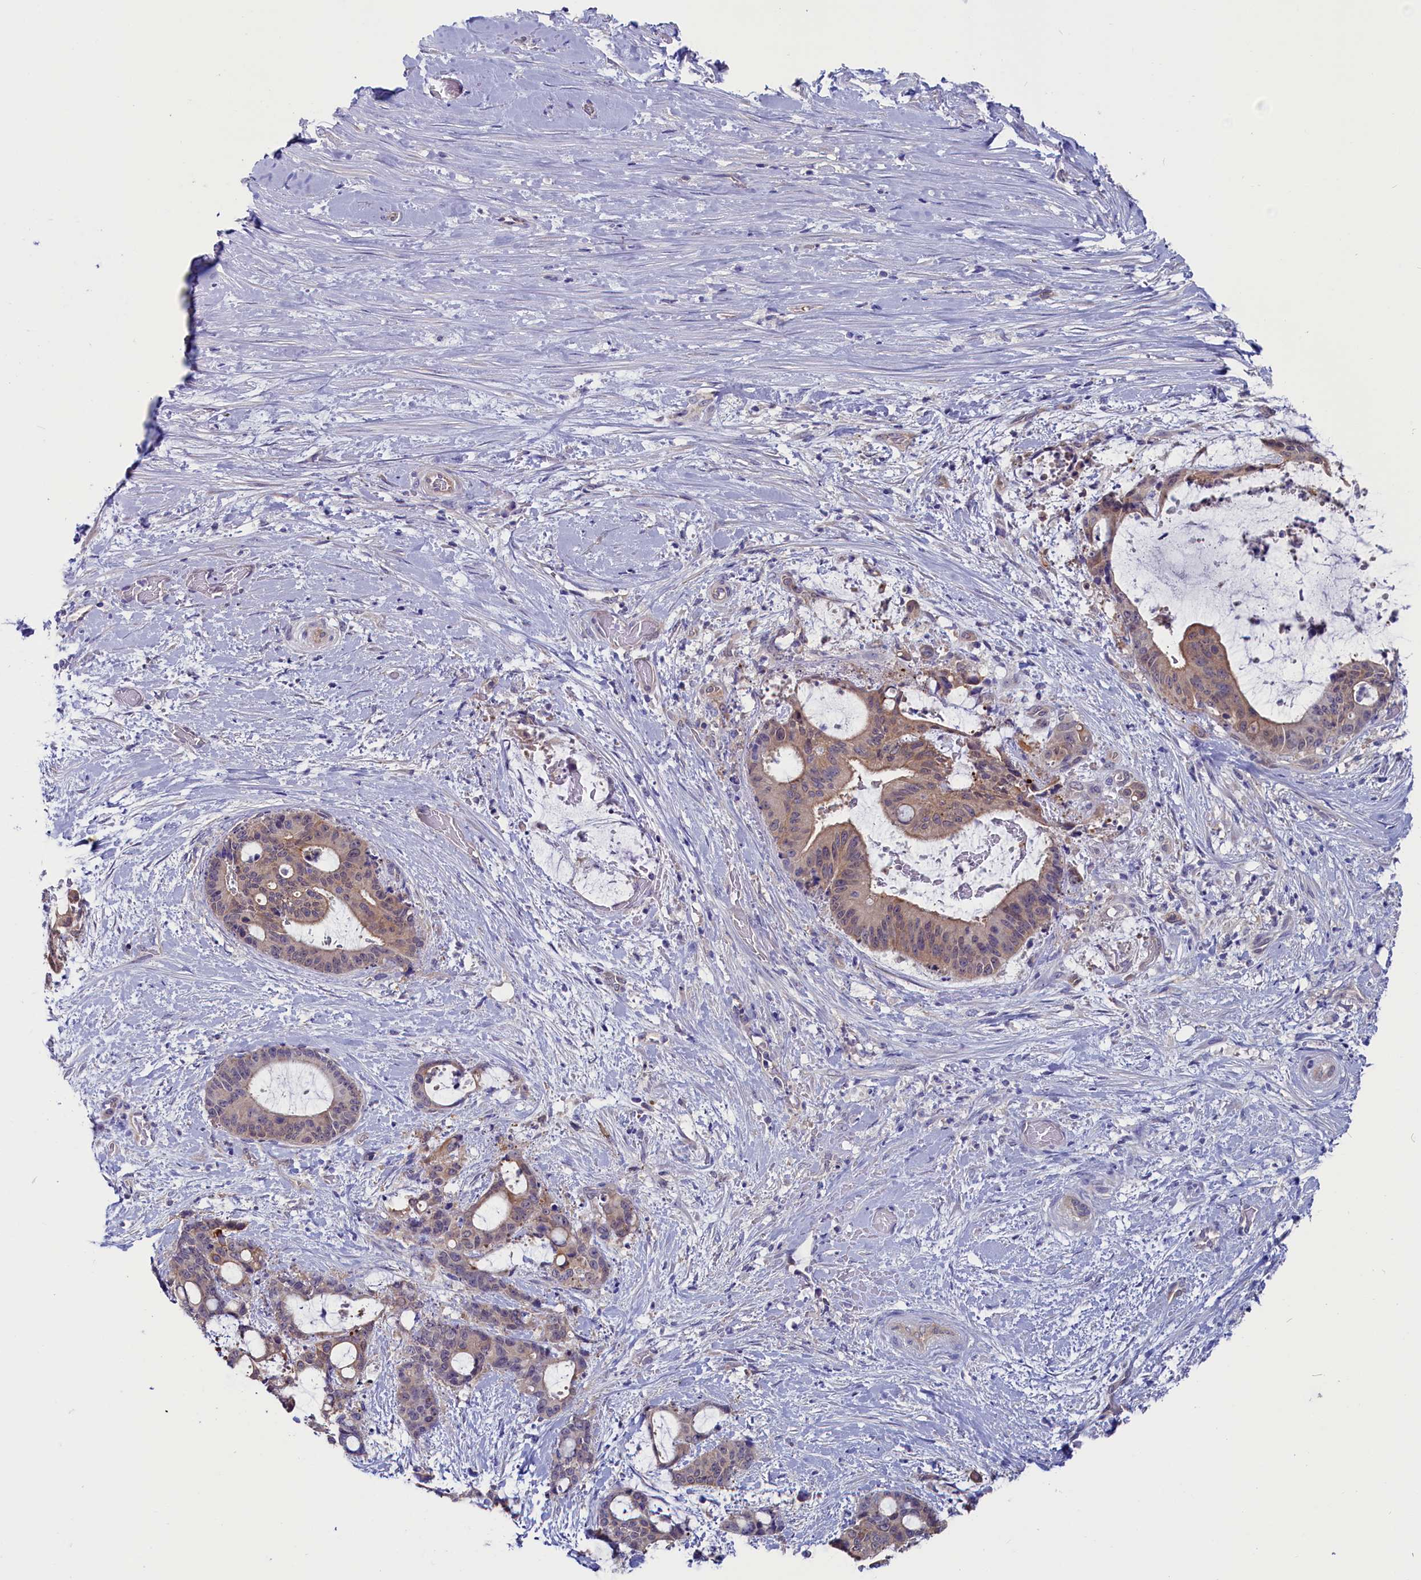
{"staining": {"intensity": "weak", "quantity": "25%-75%", "location": "cytoplasmic/membranous"}, "tissue": "liver cancer", "cell_type": "Tumor cells", "image_type": "cancer", "snomed": [{"axis": "morphology", "description": "Normal tissue, NOS"}, {"axis": "morphology", "description": "Cholangiocarcinoma"}, {"axis": "topography", "description": "Liver"}, {"axis": "topography", "description": "Peripheral nerve tissue"}], "caption": "Cholangiocarcinoma (liver) stained with DAB immunohistochemistry (IHC) reveals low levels of weak cytoplasmic/membranous staining in about 25%-75% of tumor cells.", "gene": "CIAPIN1", "patient": {"sex": "female", "age": 73}}